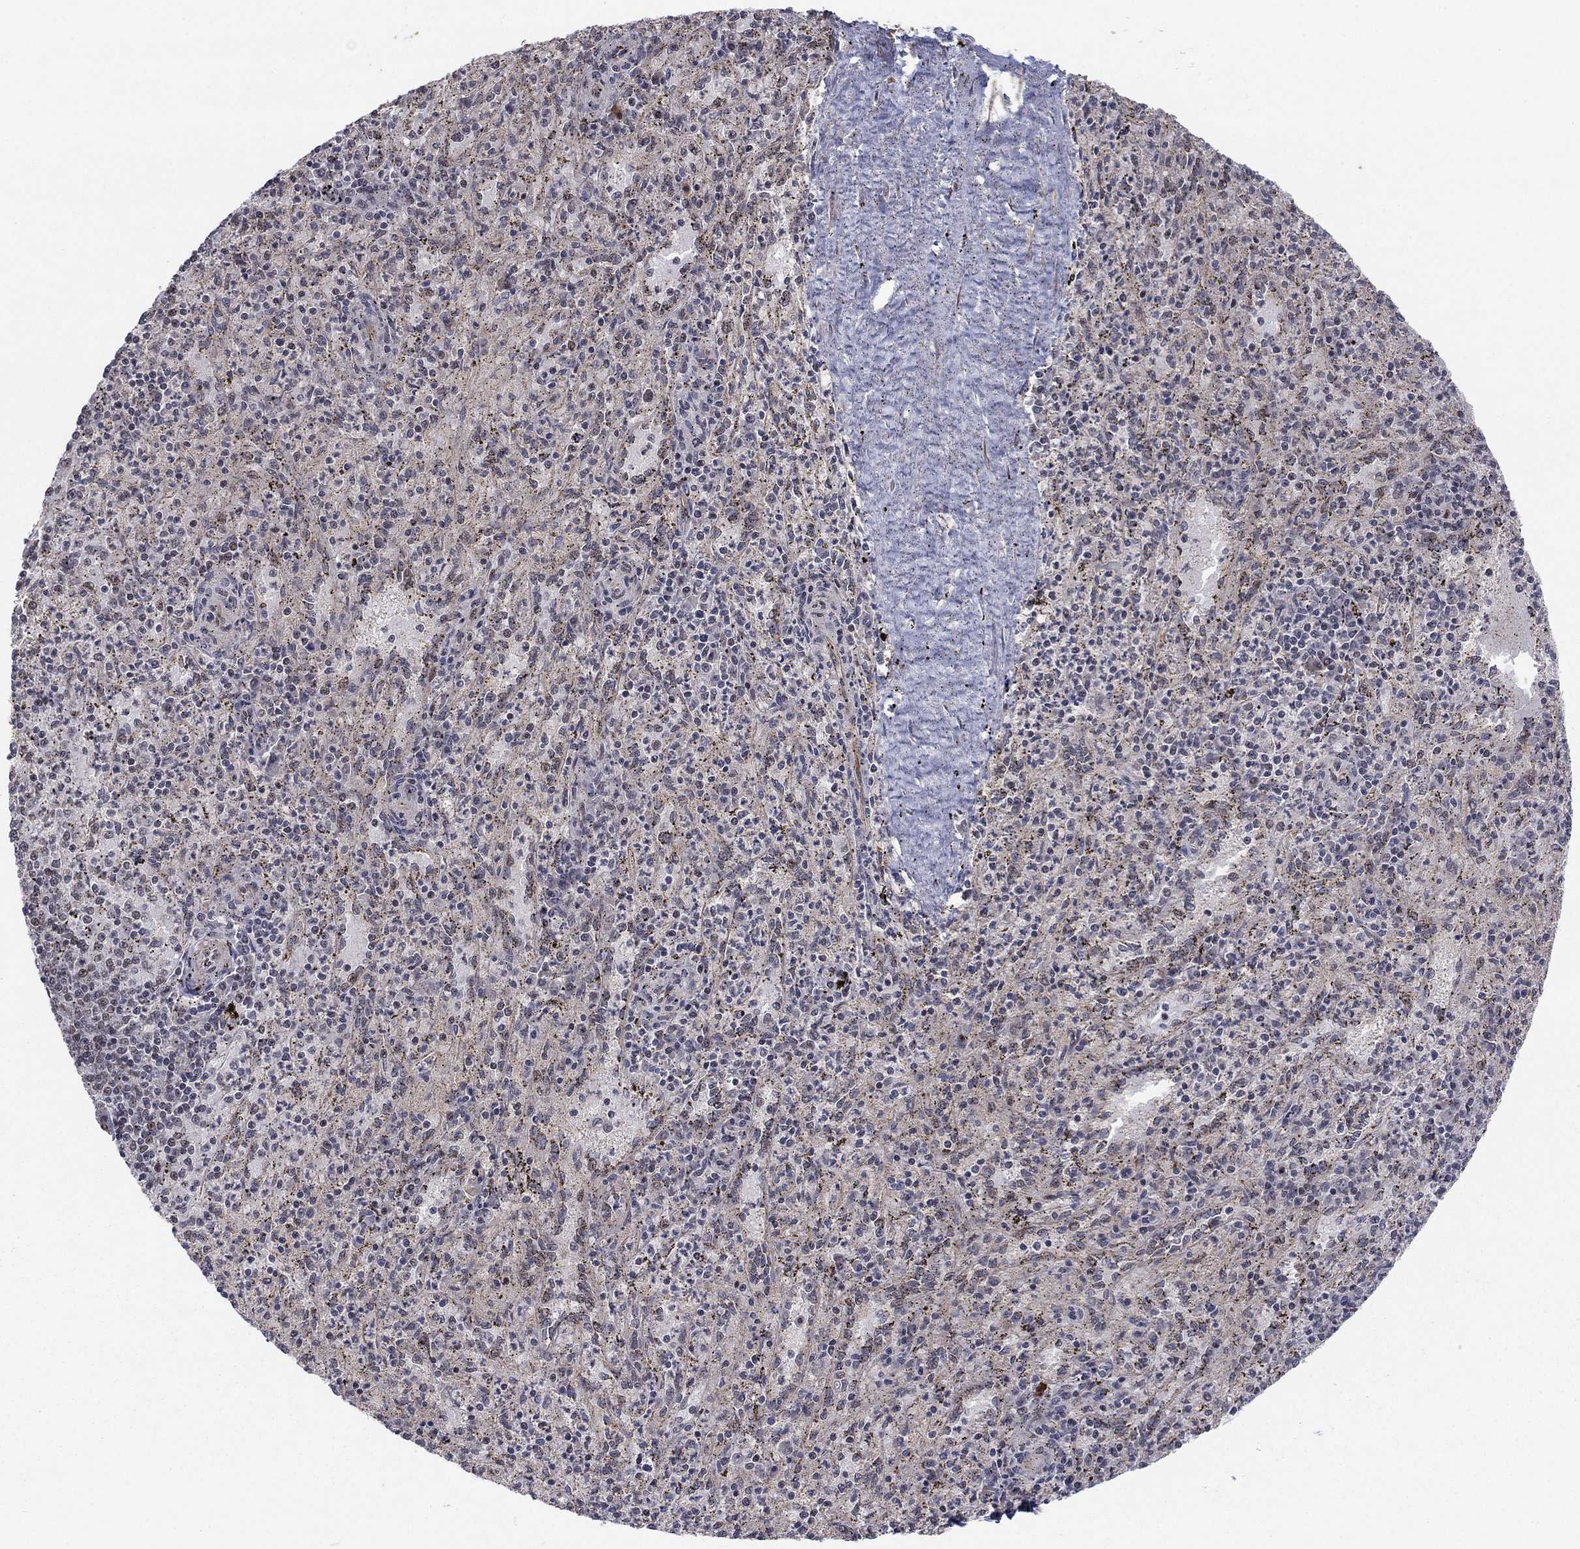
{"staining": {"intensity": "negative", "quantity": "none", "location": "none"}, "tissue": "spleen", "cell_type": "Cells in red pulp", "image_type": "normal", "snomed": [{"axis": "morphology", "description": "Normal tissue, NOS"}, {"axis": "topography", "description": "Spleen"}], "caption": "Immunohistochemistry image of normal spleen: spleen stained with DAB (3,3'-diaminobenzidine) exhibits no significant protein positivity in cells in red pulp. The staining was performed using DAB to visualize the protein expression in brown, while the nuclei were stained in blue with hematoxylin (Magnification: 20x).", "gene": "ZNF395", "patient": {"sex": "male", "age": 60}}